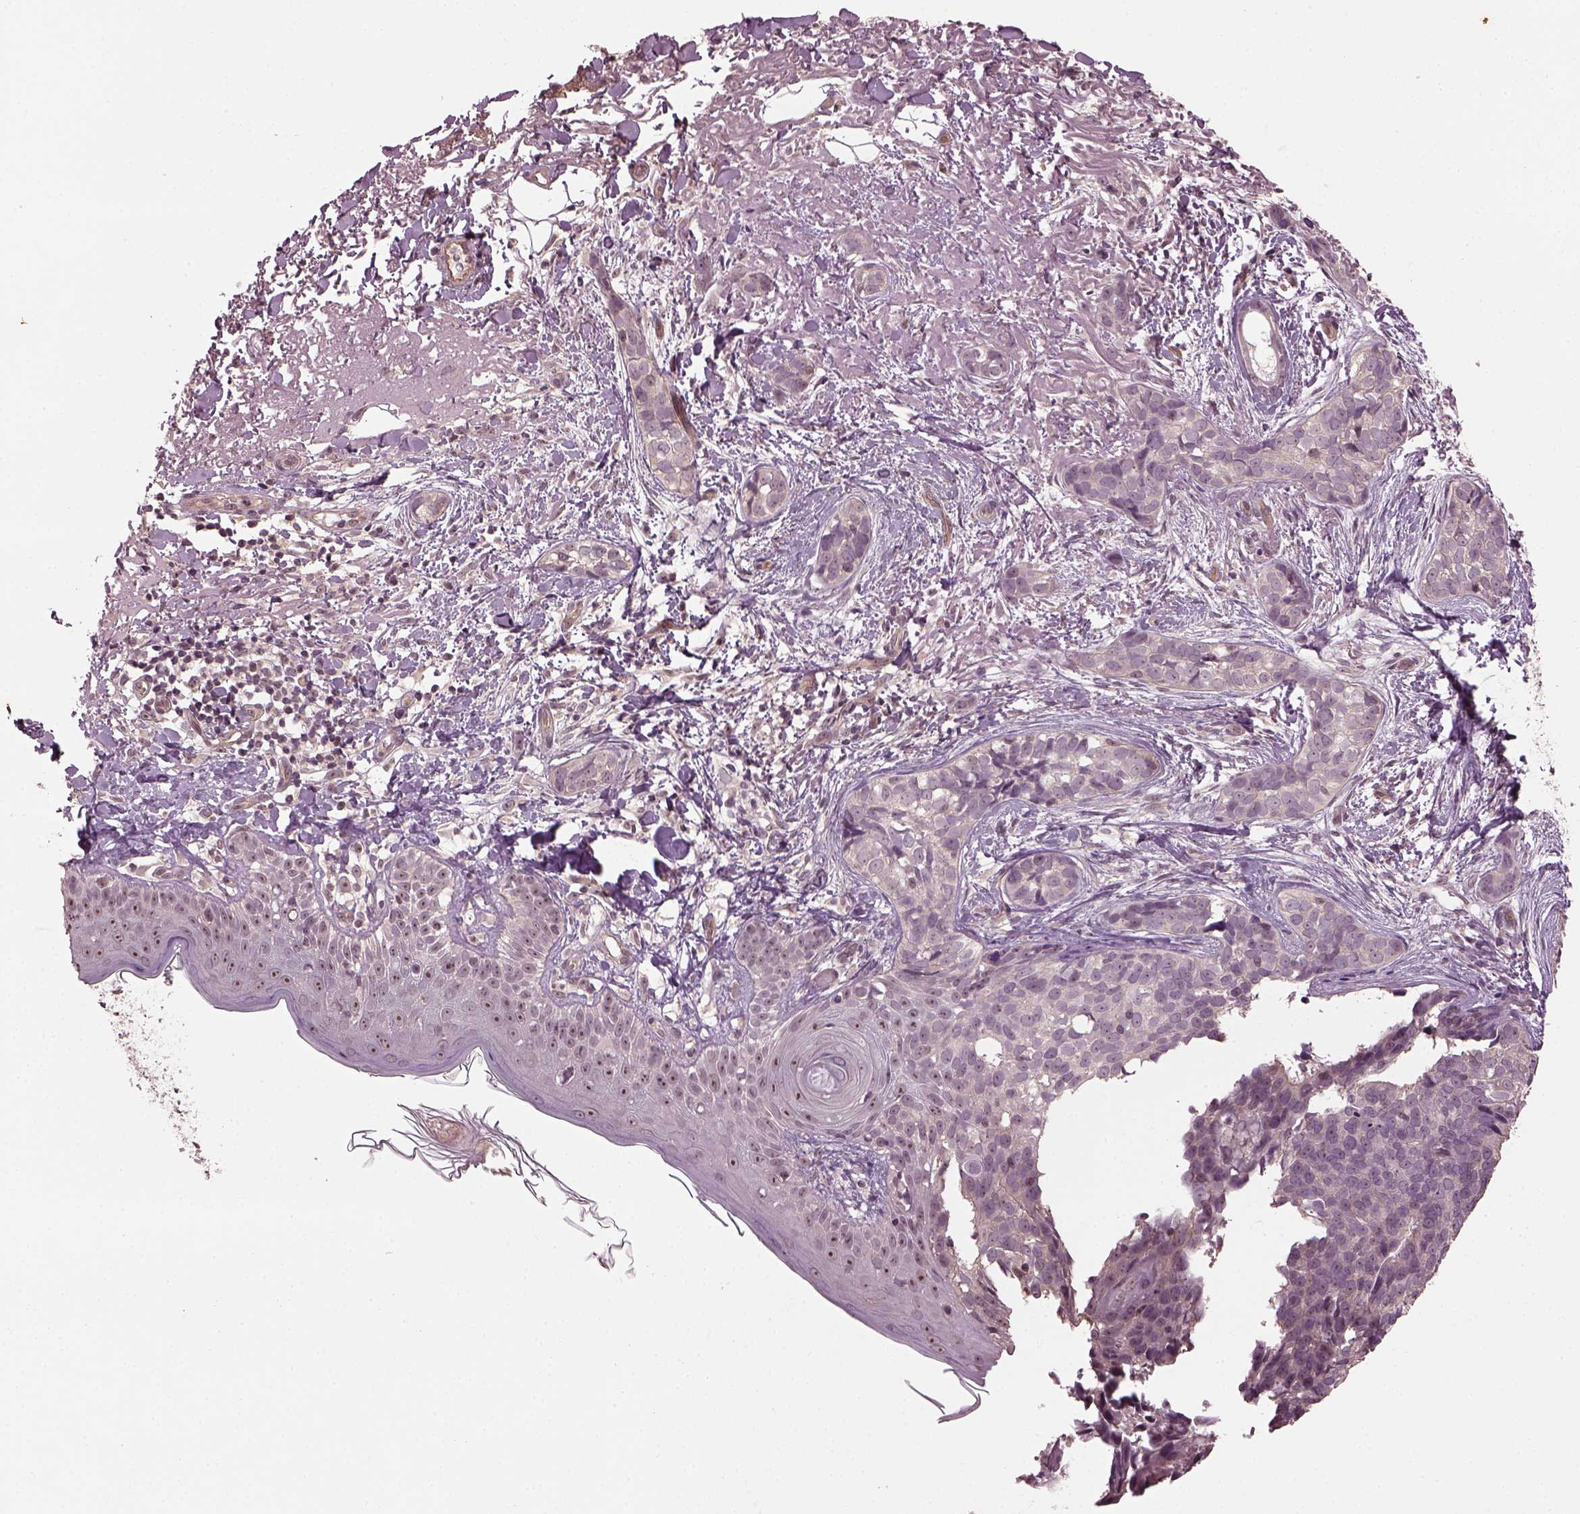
{"staining": {"intensity": "weak", "quantity": "<25%", "location": "nuclear"}, "tissue": "skin cancer", "cell_type": "Tumor cells", "image_type": "cancer", "snomed": [{"axis": "morphology", "description": "Basal cell carcinoma"}, {"axis": "topography", "description": "Skin"}], "caption": "An IHC micrograph of skin cancer is shown. There is no staining in tumor cells of skin cancer.", "gene": "GNRH1", "patient": {"sex": "male", "age": 87}}